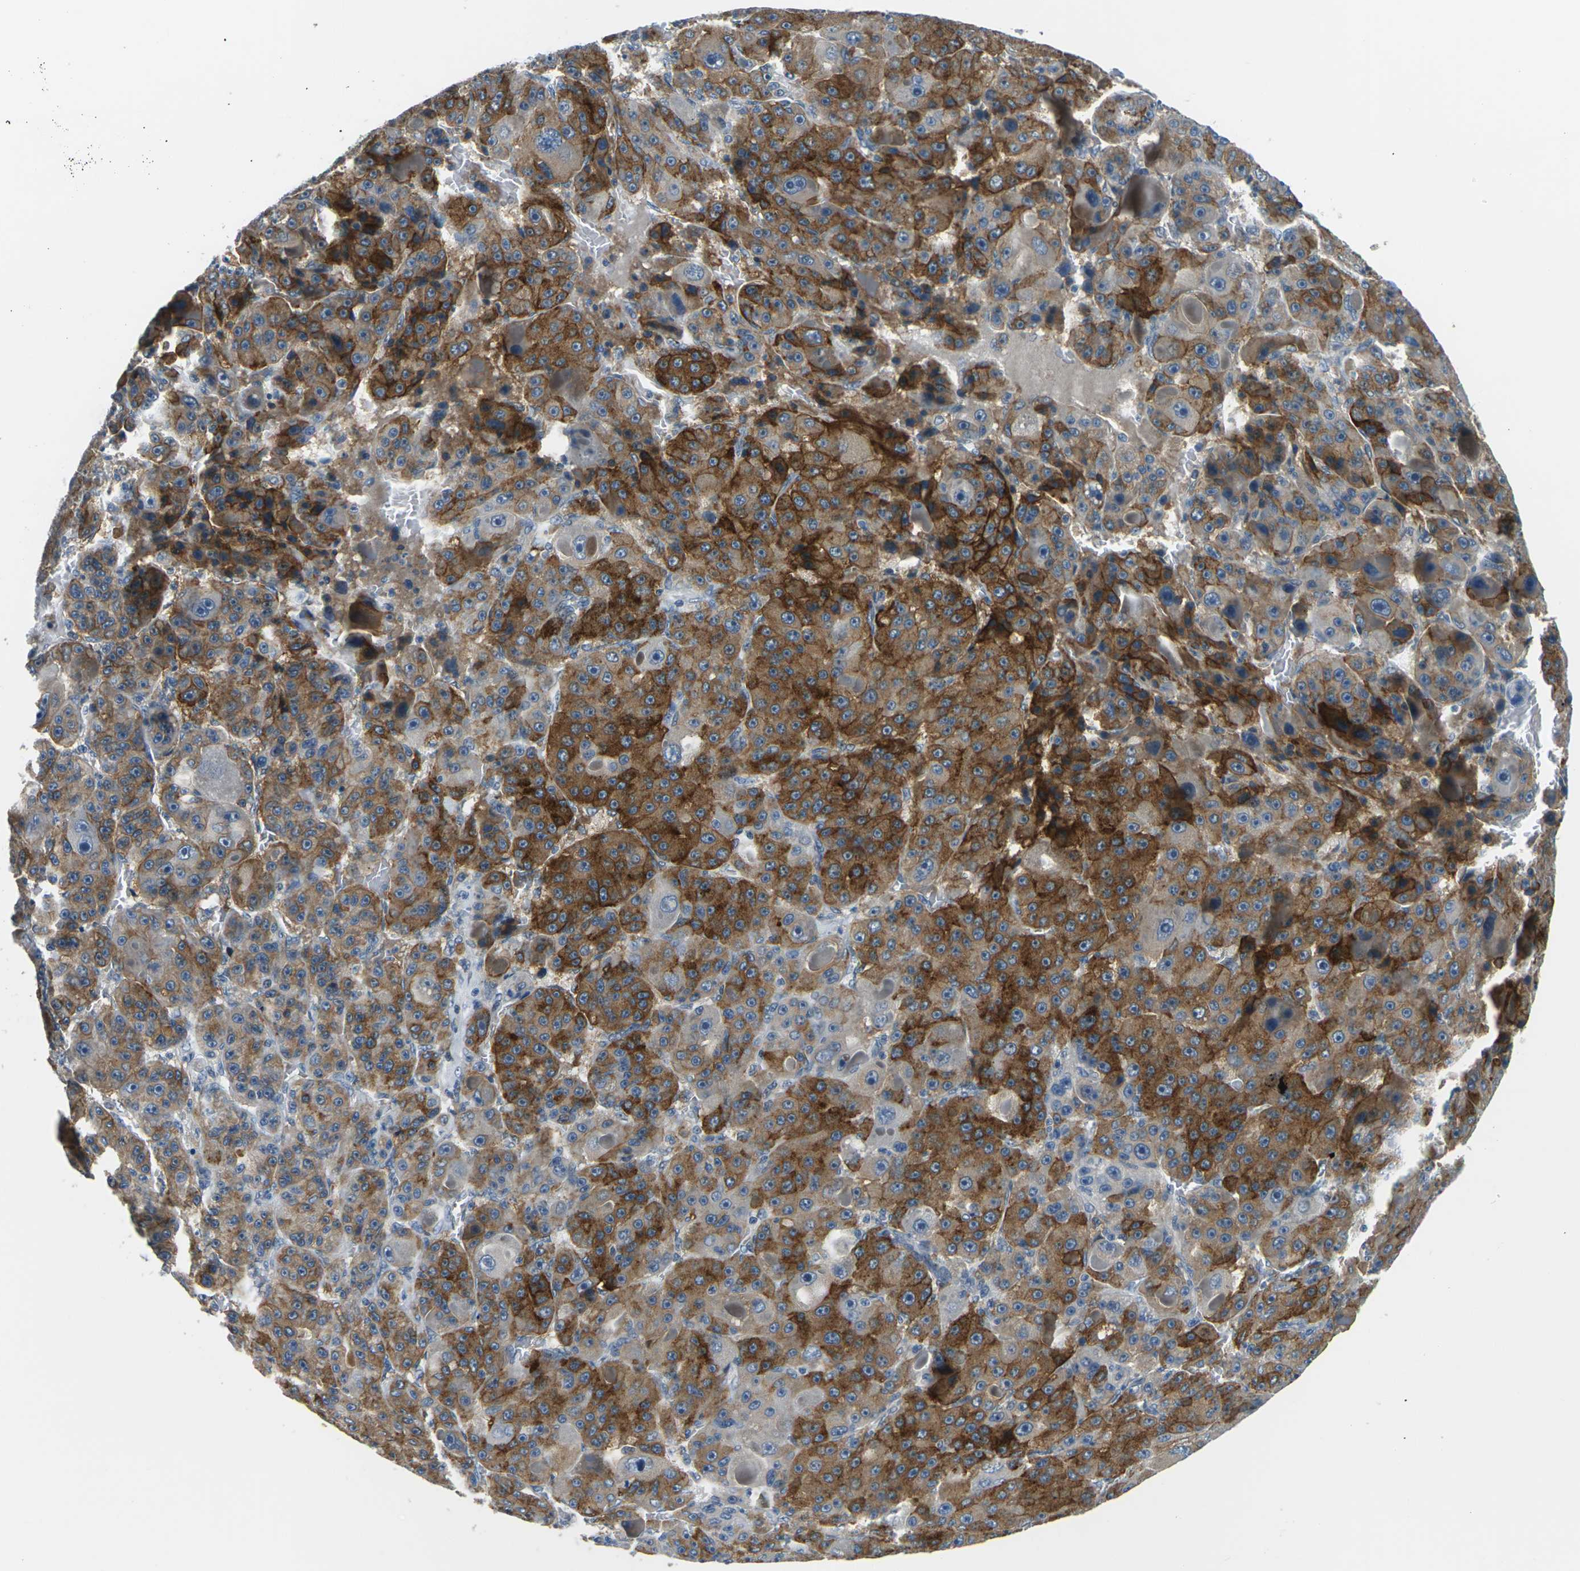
{"staining": {"intensity": "moderate", "quantity": ">75%", "location": "cytoplasmic/membranous"}, "tissue": "liver cancer", "cell_type": "Tumor cells", "image_type": "cancer", "snomed": [{"axis": "morphology", "description": "Carcinoma, Hepatocellular, NOS"}, {"axis": "topography", "description": "Liver"}], "caption": "Immunohistochemistry (DAB) staining of human liver hepatocellular carcinoma demonstrates moderate cytoplasmic/membranous protein positivity in approximately >75% of tumor cells. The protein is stained brown, and the nuclei are stained in blue (DAB (3,3'-diaminobenzidine) IHC with brightfield microscopy, high magnification).", "gene": "SLC13A3", "patient": {"sex": "male", "age": 76}}